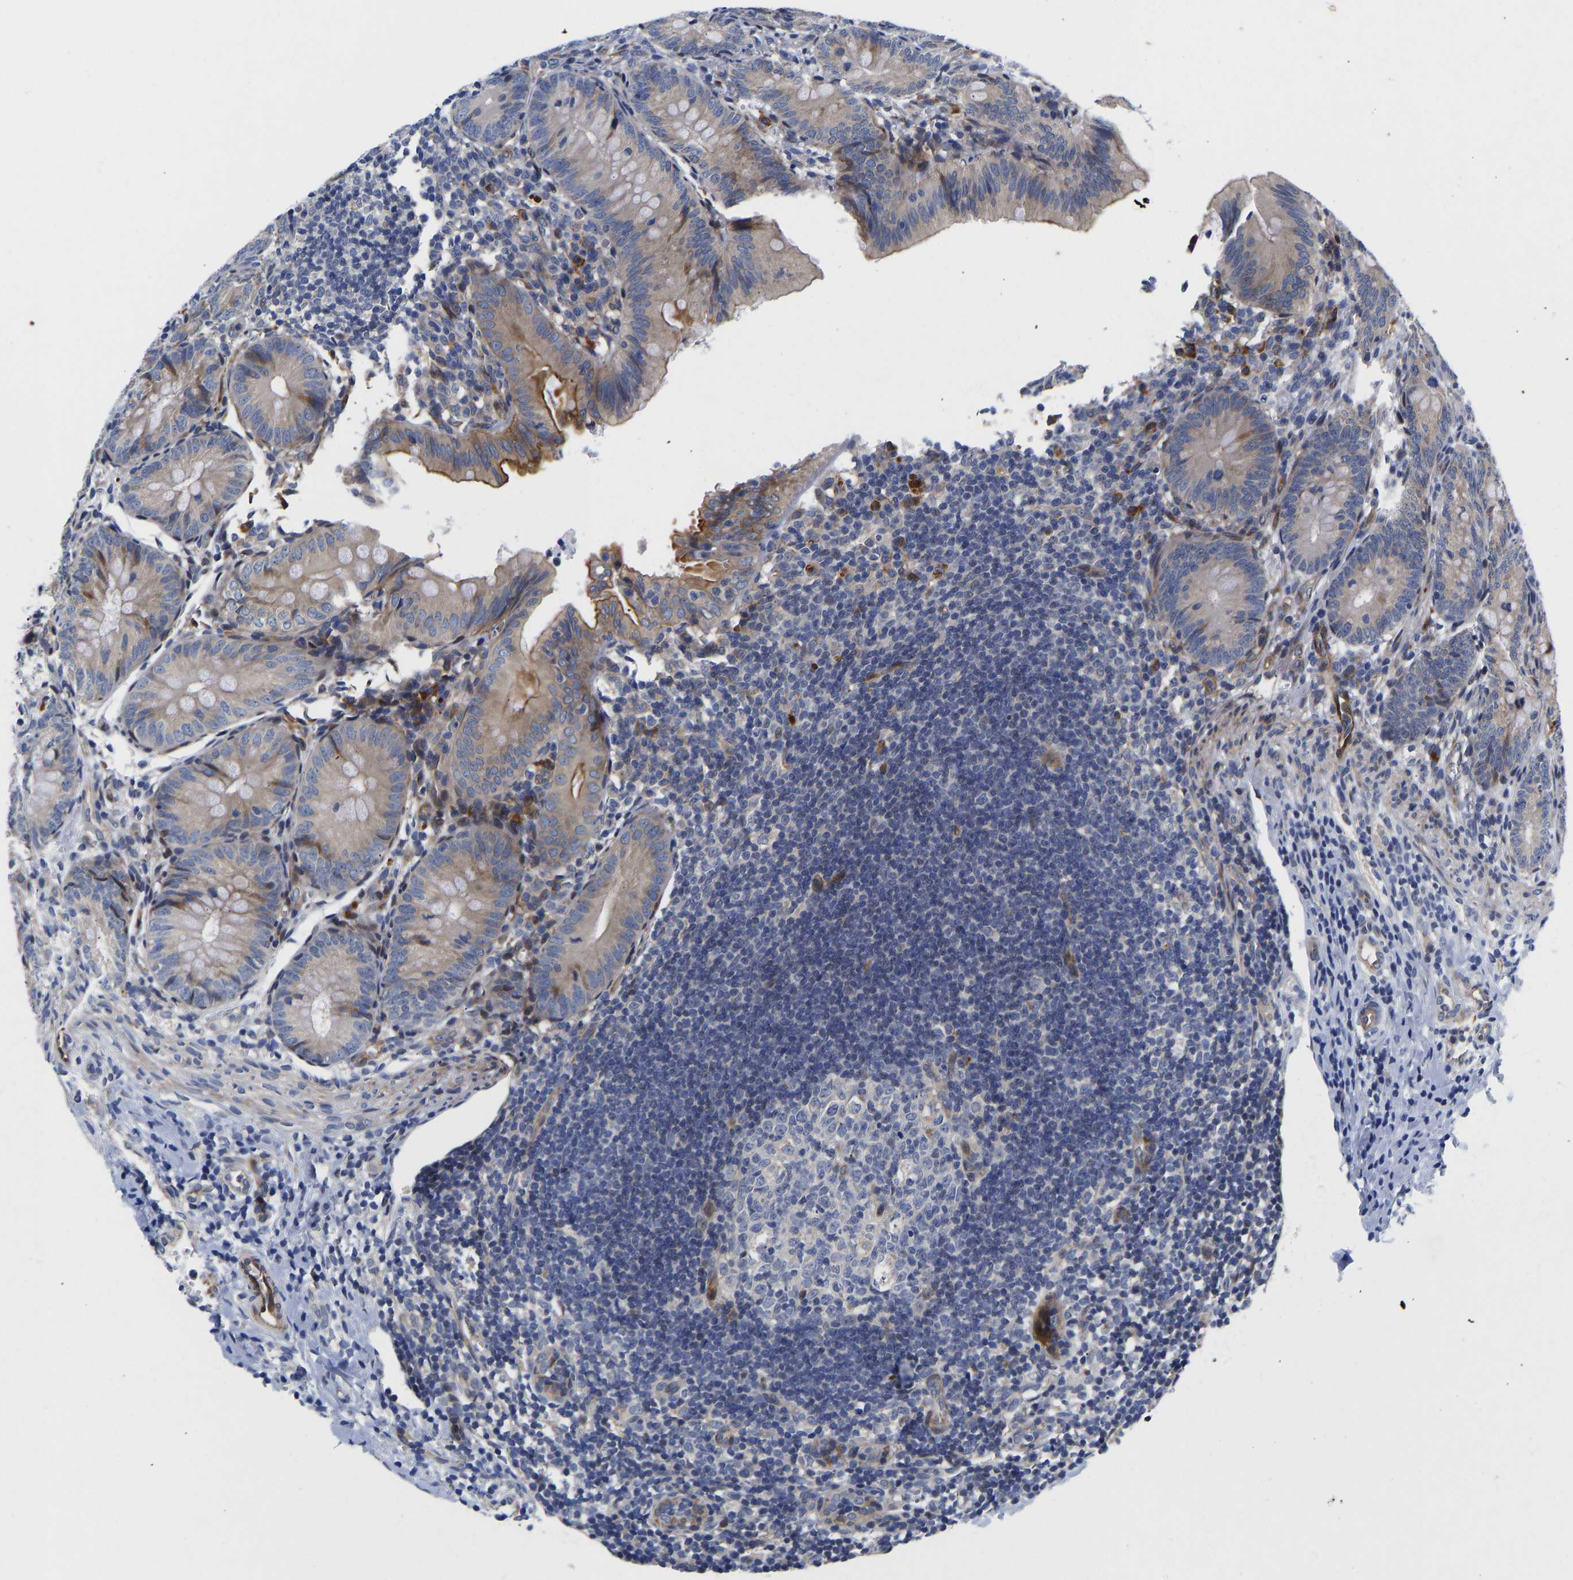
{"staining": {"intensity": "moderate", "quantity": "25%-75%", "location": "cytoplasmic/membranous"}, "tissue": "appendix", "cell_type": "Glandular cells", "image_type": "normal", "snomed": [{"axis": "morphology", "description": "Normal tissue, NOS"}, {"axis": "topography", "description": "Appendix"}], "caption": "DAB immunohistochemical staining of normal appendix shows moderate cytoplasmic/membranous protein staining in about 25%-75% of glandular cells. (IHC, brightfield microscopy, high magnification).", "gene": "TMEM38B", "patient": {"sex": "male", "age": 1}}